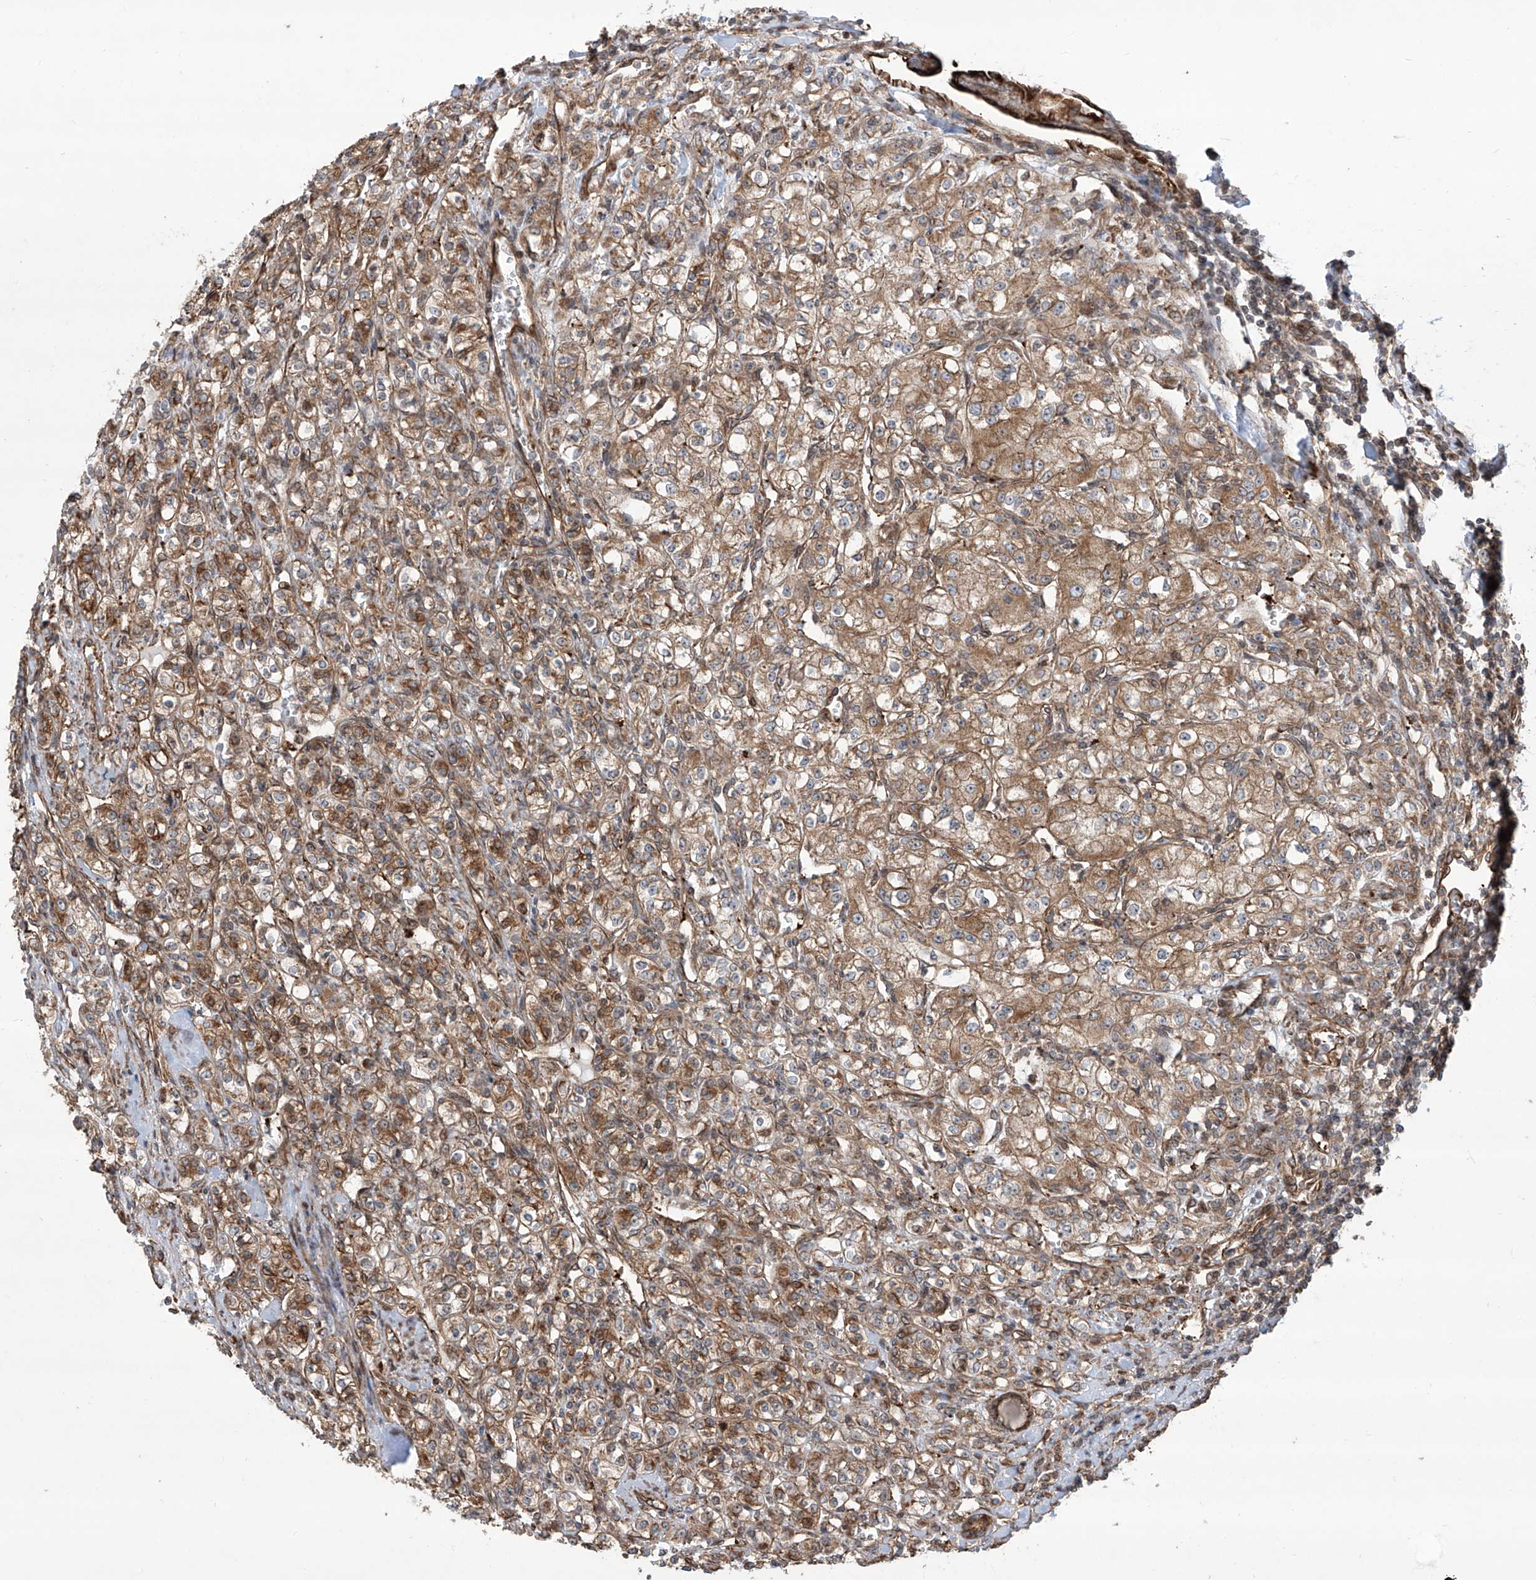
{"staining": {"intensity": "moderate", "quantity": ">75%", "location": "cytoplasmic/membranous"}, "tissue": "renal cancer", "cell_type": "Tumor cells", "image_type": "cancer", "snomed": [{"axis": "morphology", "description": "Adenocarcinoma, NOS"}, {"axis": "topography", "description": "Kidney"}], "caption": "IHC of renal cancer demonstrates medium levels of moderate cytoplasmic/membranous positivity in approximately >75% of tumor cells. (Stains: DAB (3,3'-diaminobenzidine) in brown, nuclei in blue, Microscopy: brightfield microscopy at high magnification).", "gene": "APAF1", "patient": {"sex": "male", "age": 77}}